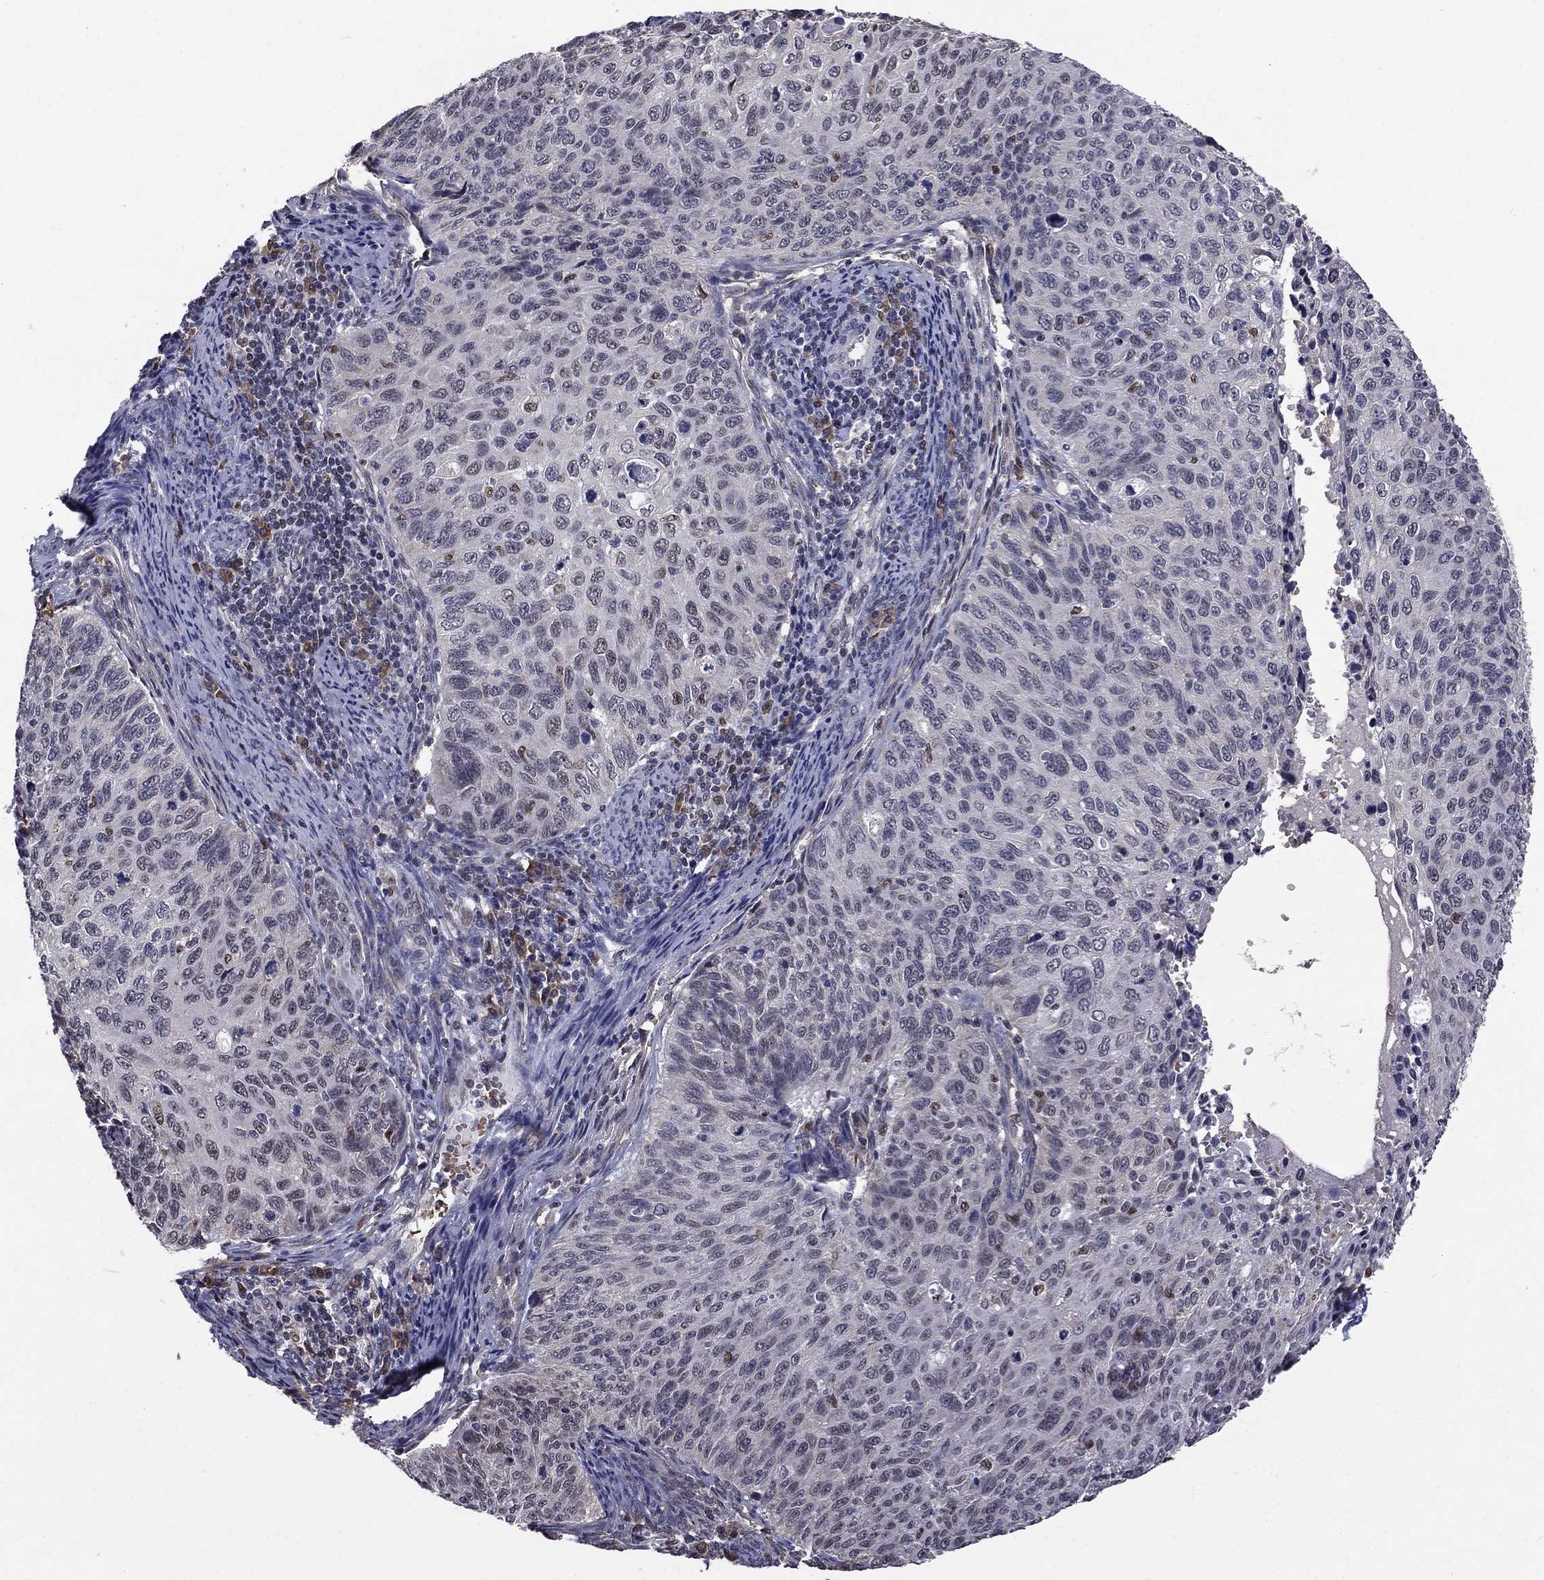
{"staining": {"intensity": "negative", "quantity": "none", "location": "none"}, "tissue": "cervical cancer", "cell_type": "Tumor cells", "image_type": "cancer", "snomed": [{"axis": "morphology", "description": "Squamous cell carcinoma, NOS"}, {"axis": "topography", "description": "Cervix"}], "caption": "This is an immunohistochemistry micrograph of human cervical cancer. There is no positivity in tumor cells.", "gene": "HSPB2", "patient": {"sex": "female", "age": 70}}